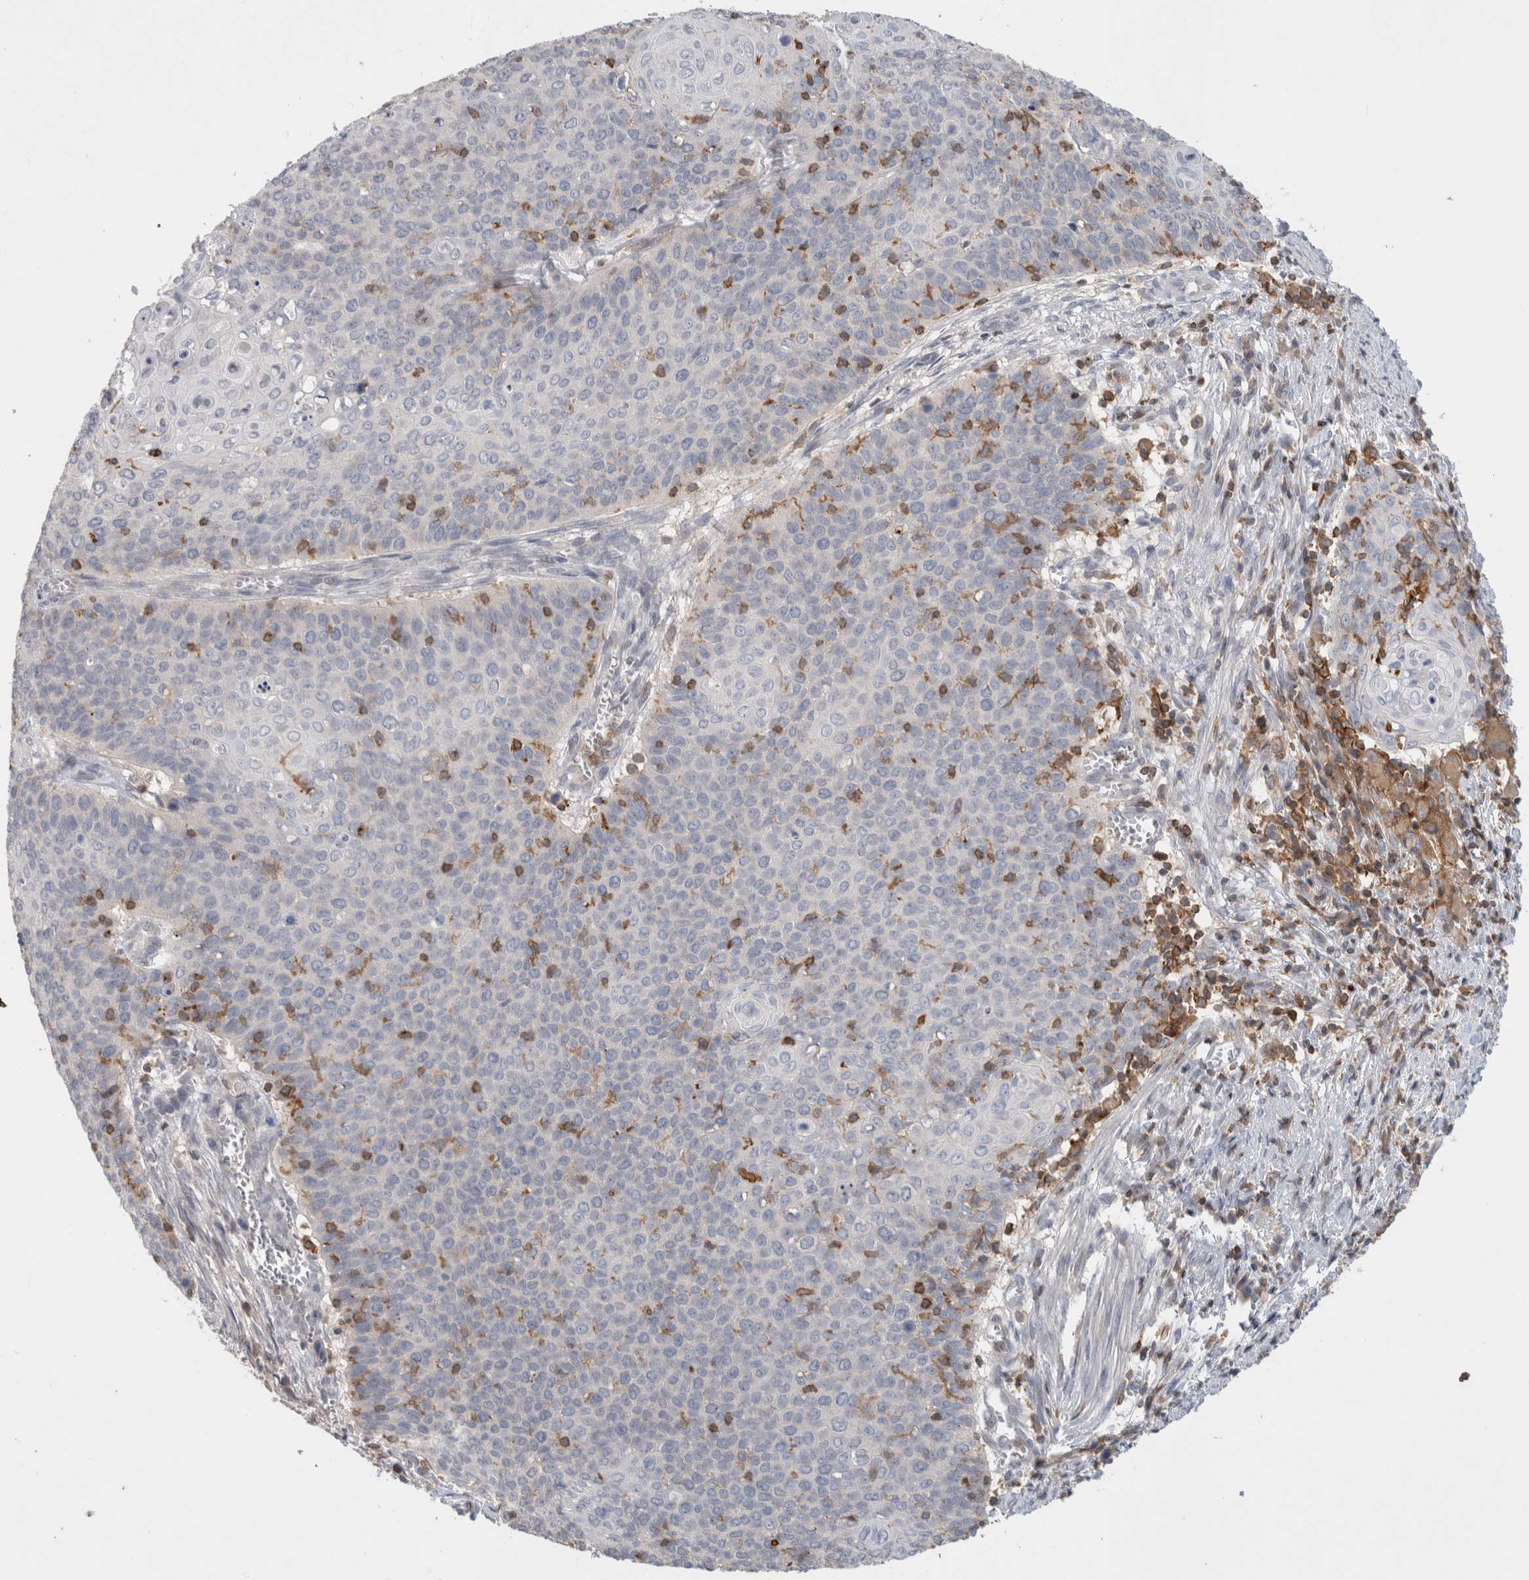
{"staining": {"intensity": "negative", "quantity": "none", "location": "none"}, "tissue": "cervical cancer", "cell_type": "Tumor cells", "image_type": "cancer", "snomed": [{"axis": "morphology", "description": "Squamous cell carcinoma, NOS"}, {"axis": "topography", "description": "Cervix"}], "caption": "An image of human squamous cell carcinoma (cervical) is negative for staining in tumor cells.", "gene": "GFRA2", "patient": {"sex": "female", "age": 39}}